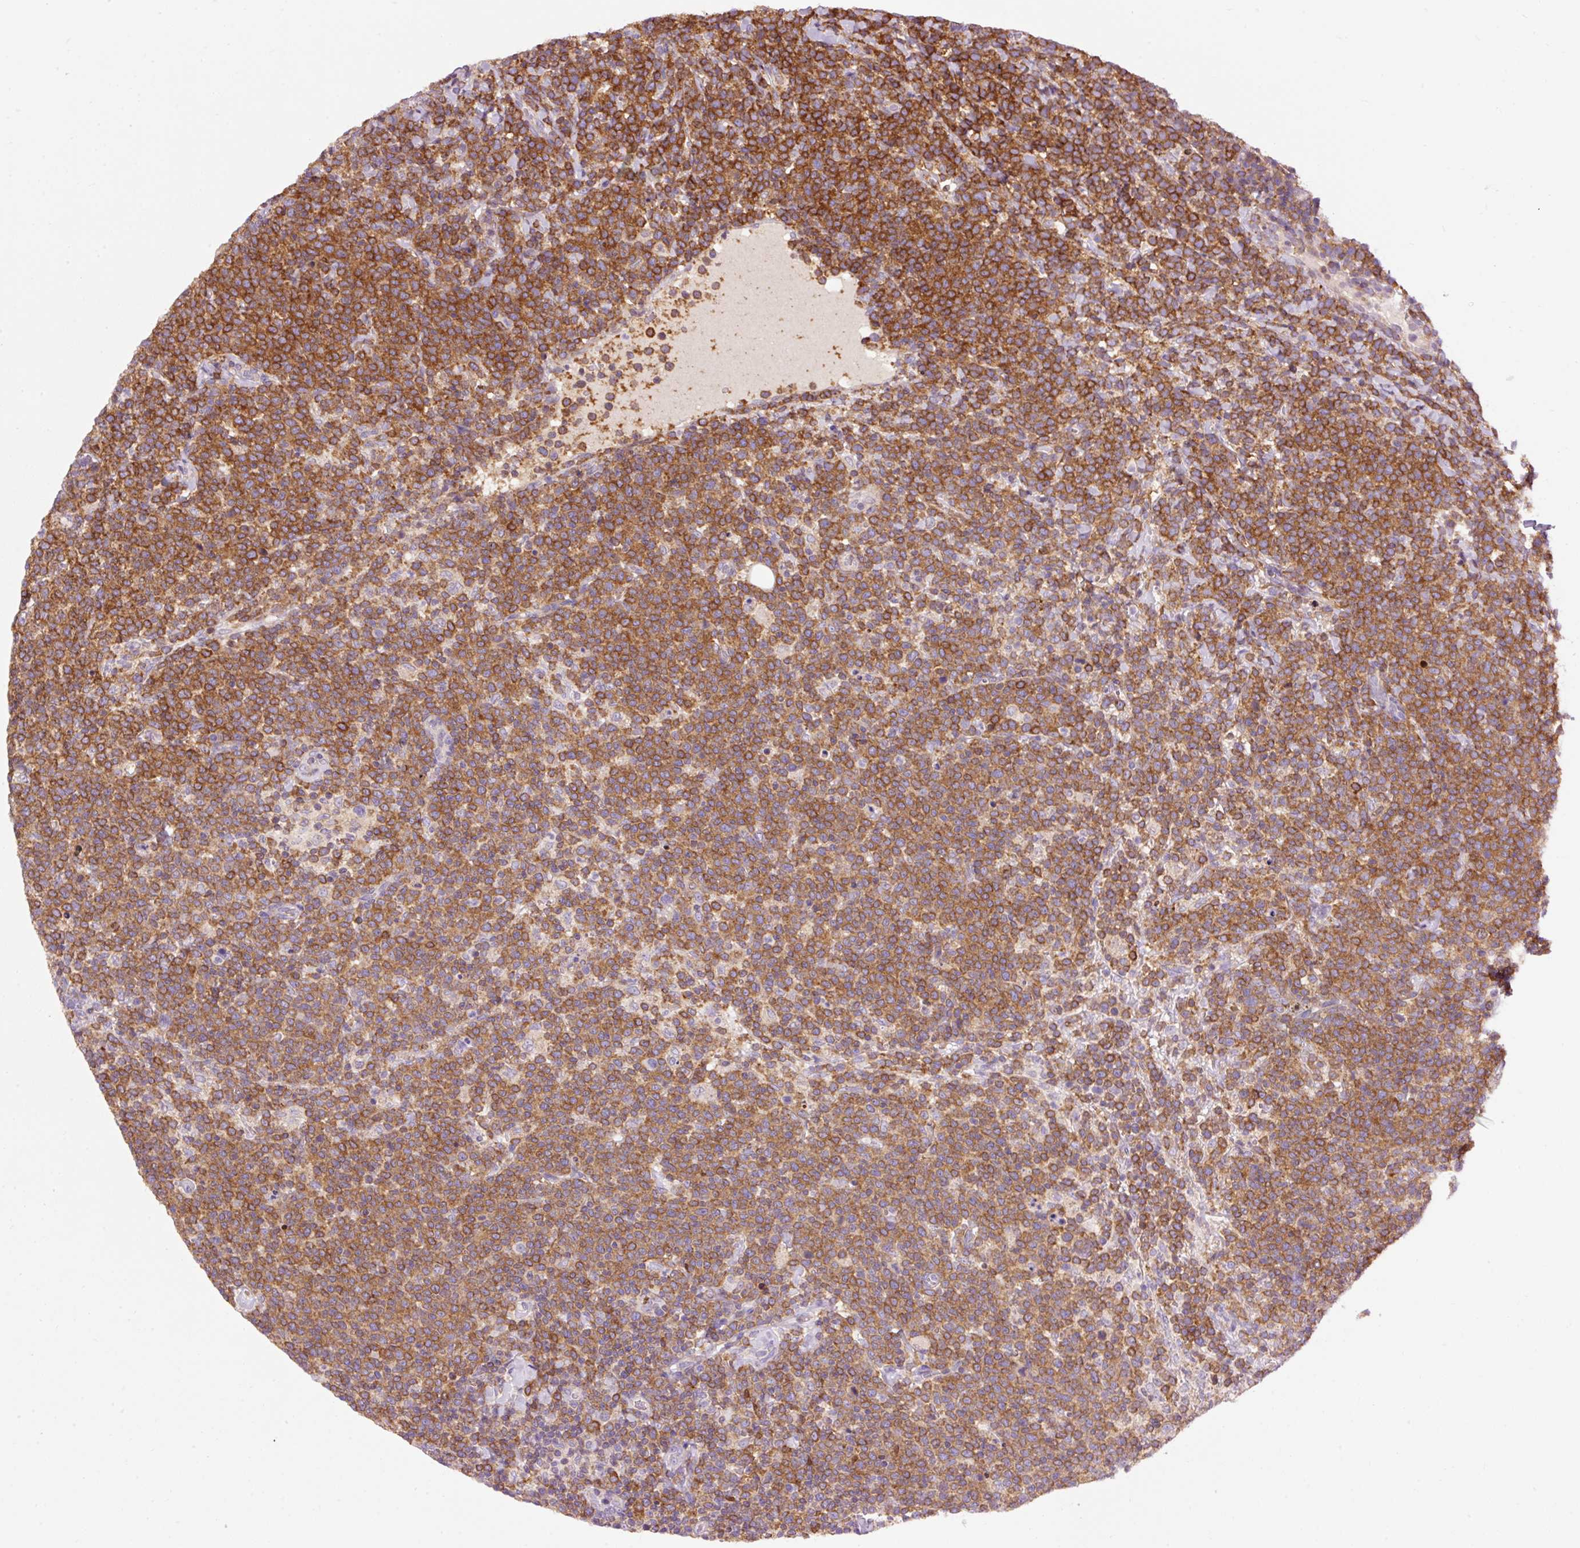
{"staining": {"intensity": "moderate", "quantity": ">75%", "location": "cytoplasmic/membranous"}, "tissue": "lymphoma", "cell_type": "Tumor cells", "image_type": "cancer", "snomed": [{"axis": "morphology", "description": "Malignant lymphoma, non-Hodgkin's type, High grade"}, {"axis": "topography", "description": "Lymph node"}], "caption": "Protein staining exhibits moderate cytoplasmic/membranous positivity in about >75% of tumor cells in high-grade malignant lymphoma, non-Hodgkin's type.", "gene": "CD83", "patient": {"sex": "male", "age": 61}}